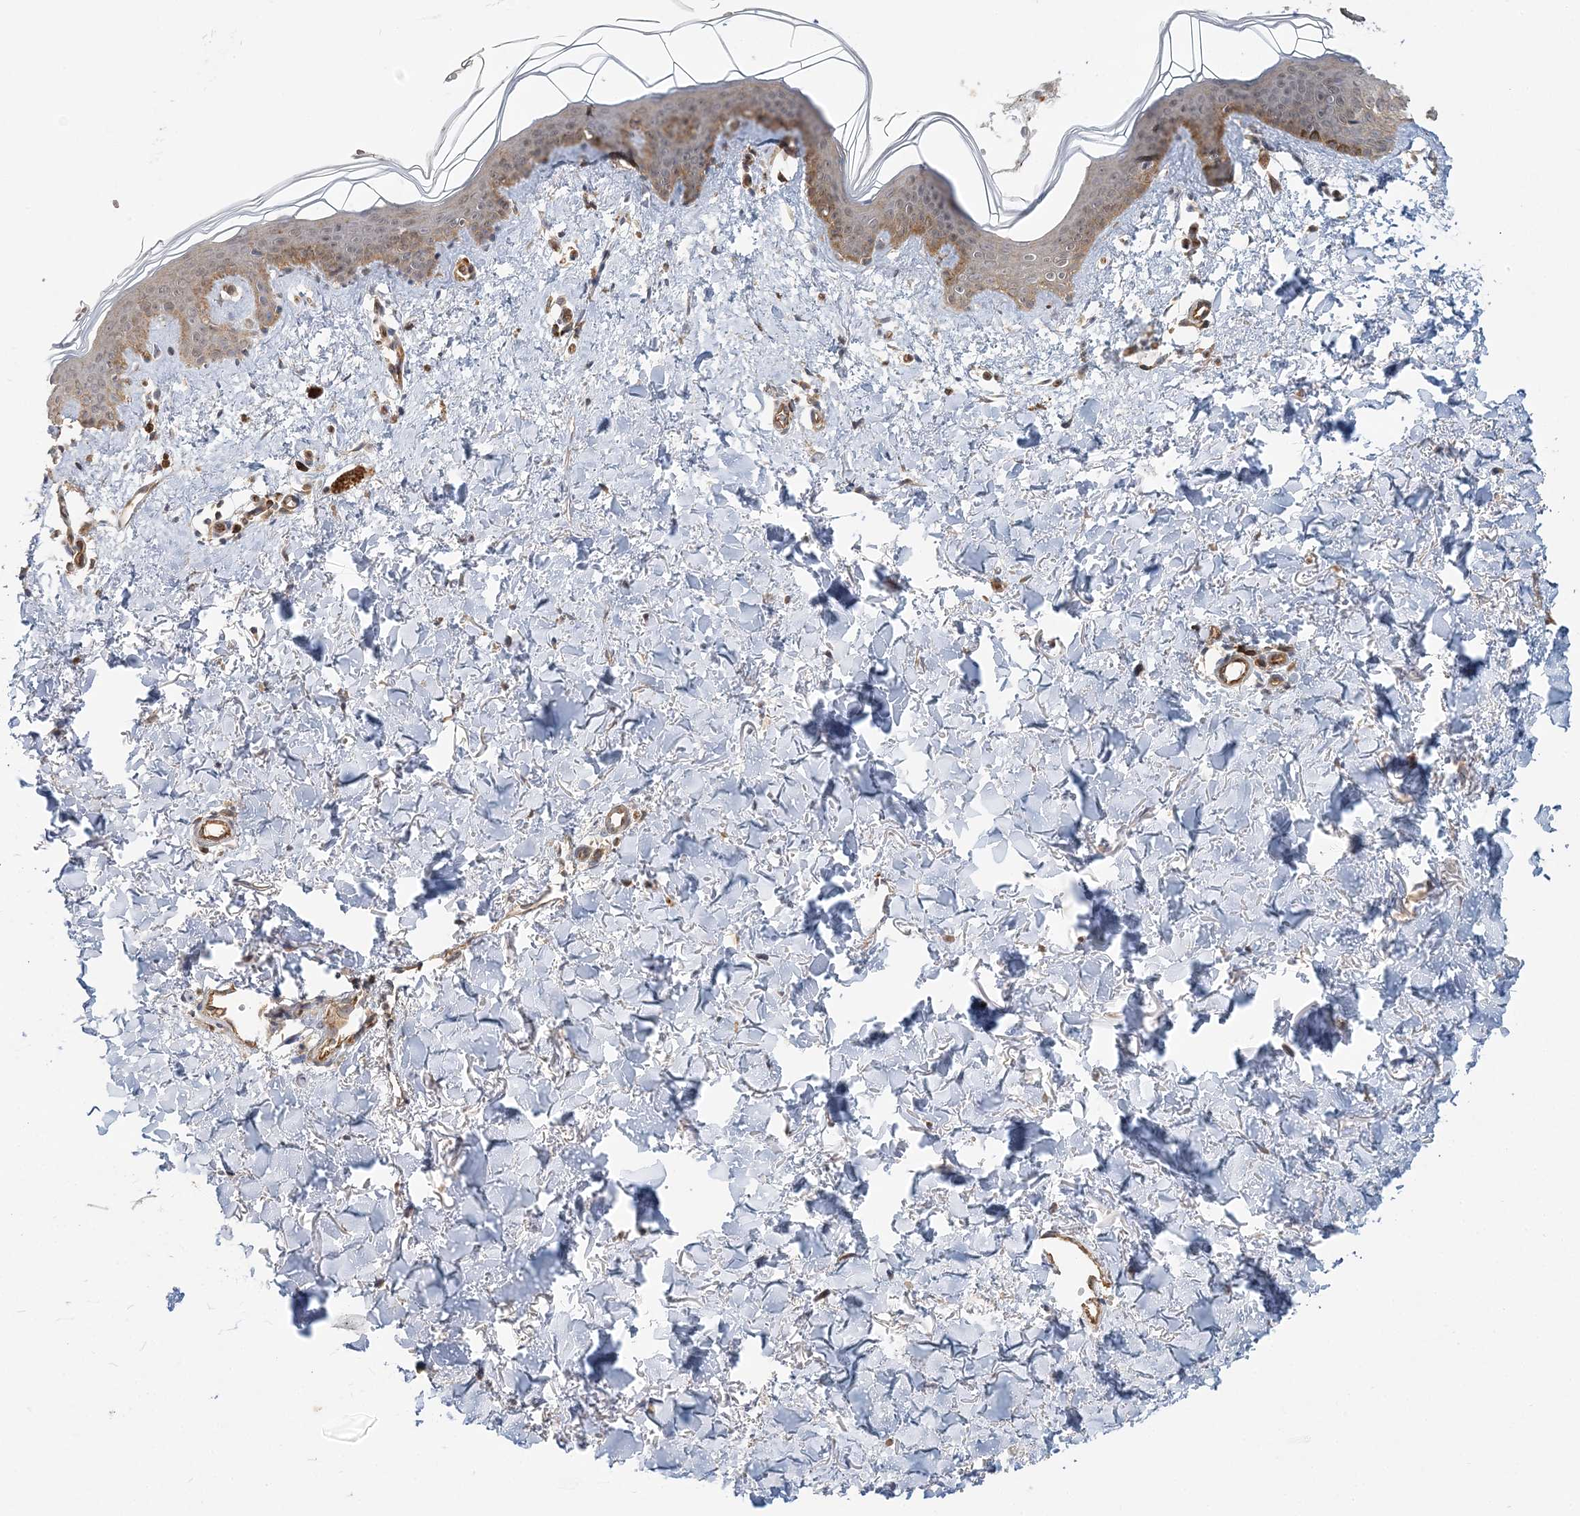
{"staining": {"intensity": "moderate", "quantity": ">75%", "location": "cytoplasmic/membranous"}, "tissue": "skin", "cell_type": "Fibroblasts", "image_type": "normal", "snomed": [{"axis": "morphology", "description": "Normal tissue, NOS"}, {"axis": "topography", "description": "Skin"}], "caption": "Skin stained with IHC exhibits moderate cytoplasmic/membranous staining in approximately >75% of fibroblasts.", "gene": "MAT2B", "patient": {"sex": "female", "age": 46}}